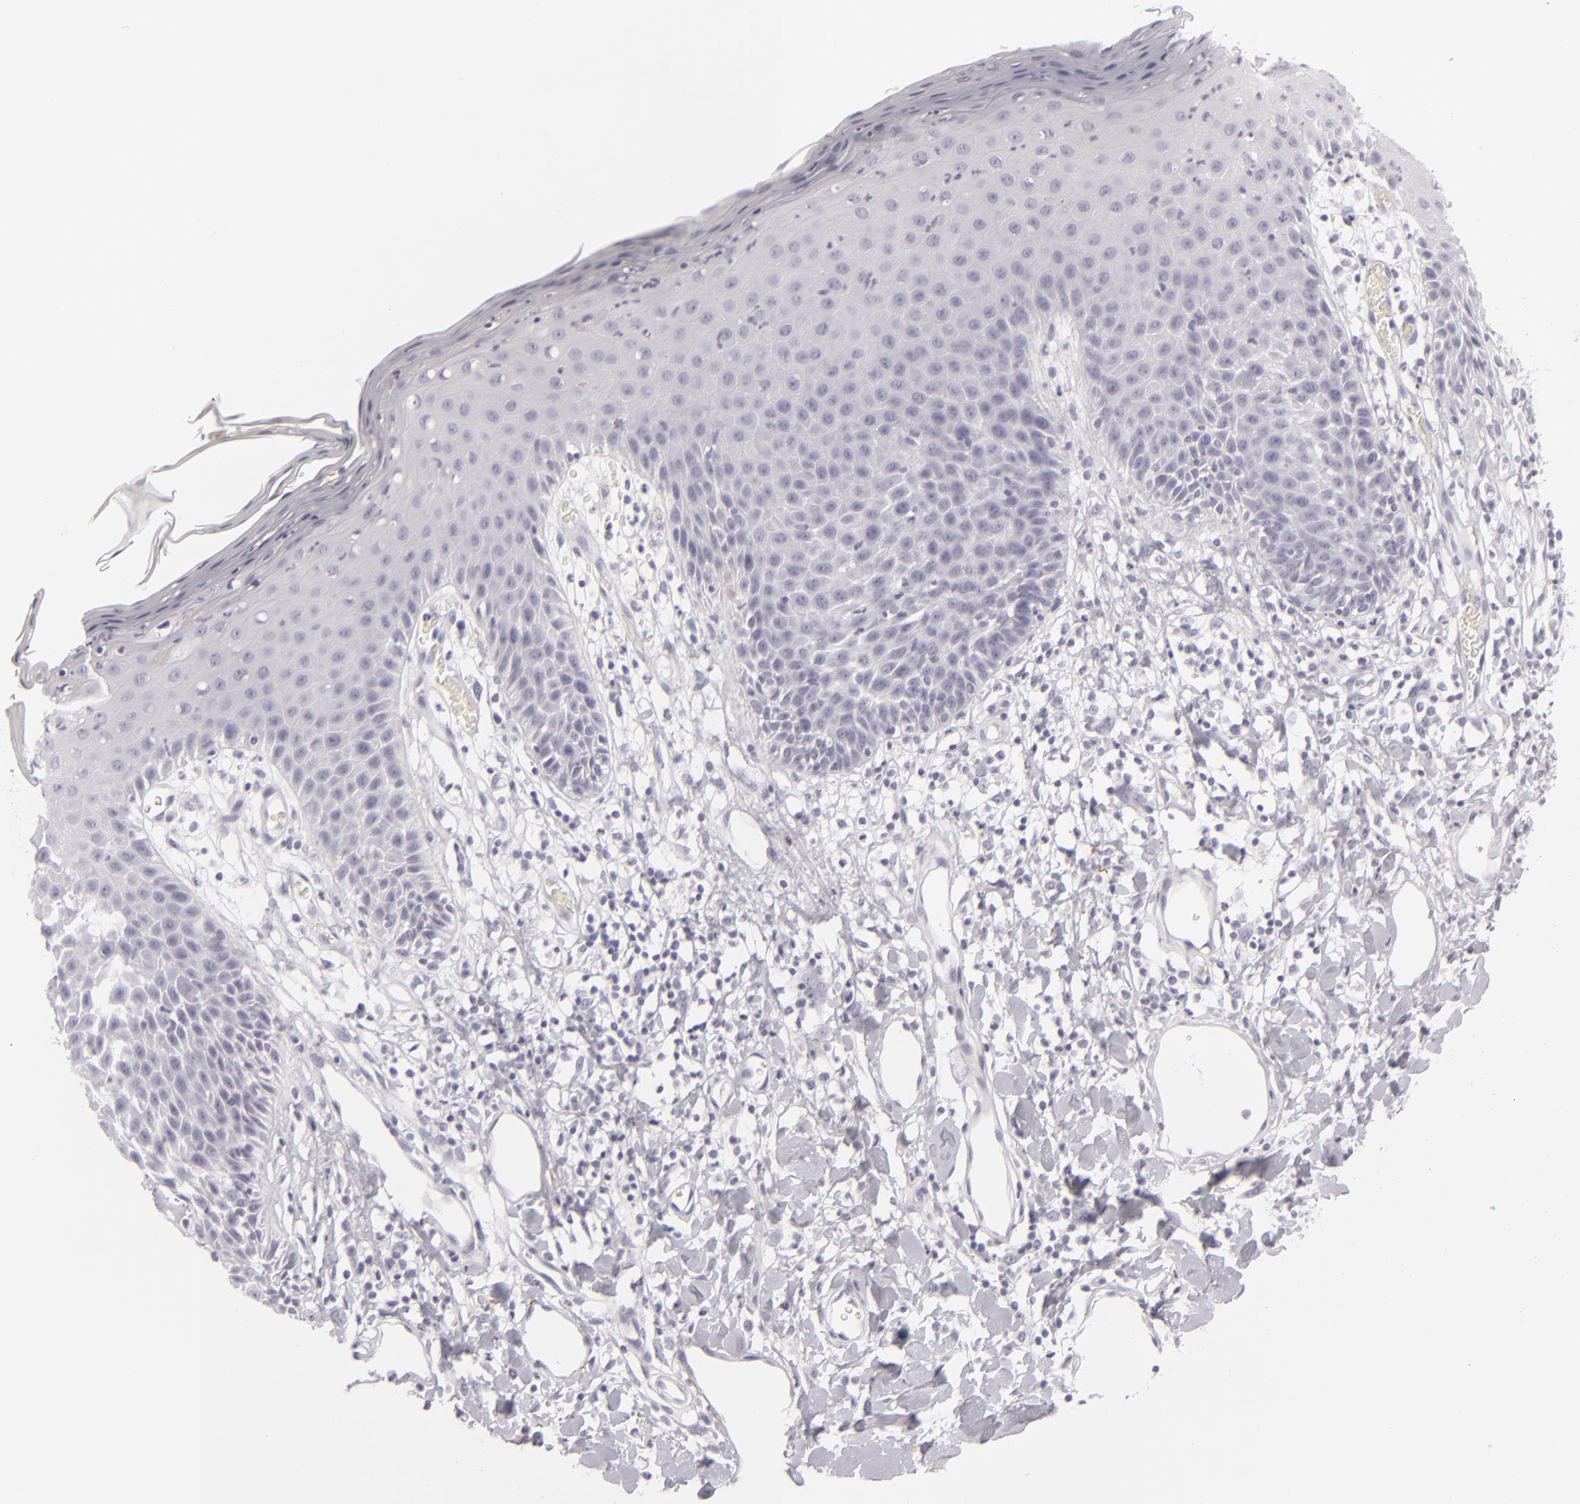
{"staining": {"intensity": "negative", "quantity": "none", "location": "none"}, "tissue": "skin", "cell_type": "Epidermal cells", "image_type": "normal", "snomed": [{"axis": "morphology", "description": "Normal tissue, NOS"}, {"axis": "topography", "description": "Vulva"}, {"axis": "topography", "description": "Peripheral nerve tissue"}], "caption": "Micrograph shows no protein expression in epidermal cells of benign skin. The staining was performed using DAB to visualize the protein expression in brown, while the nuclei were stained in blue with hematoxylin (Magnification: 20x).", "gene": "C9", "patient": {"sex": "female", "age": 68}}